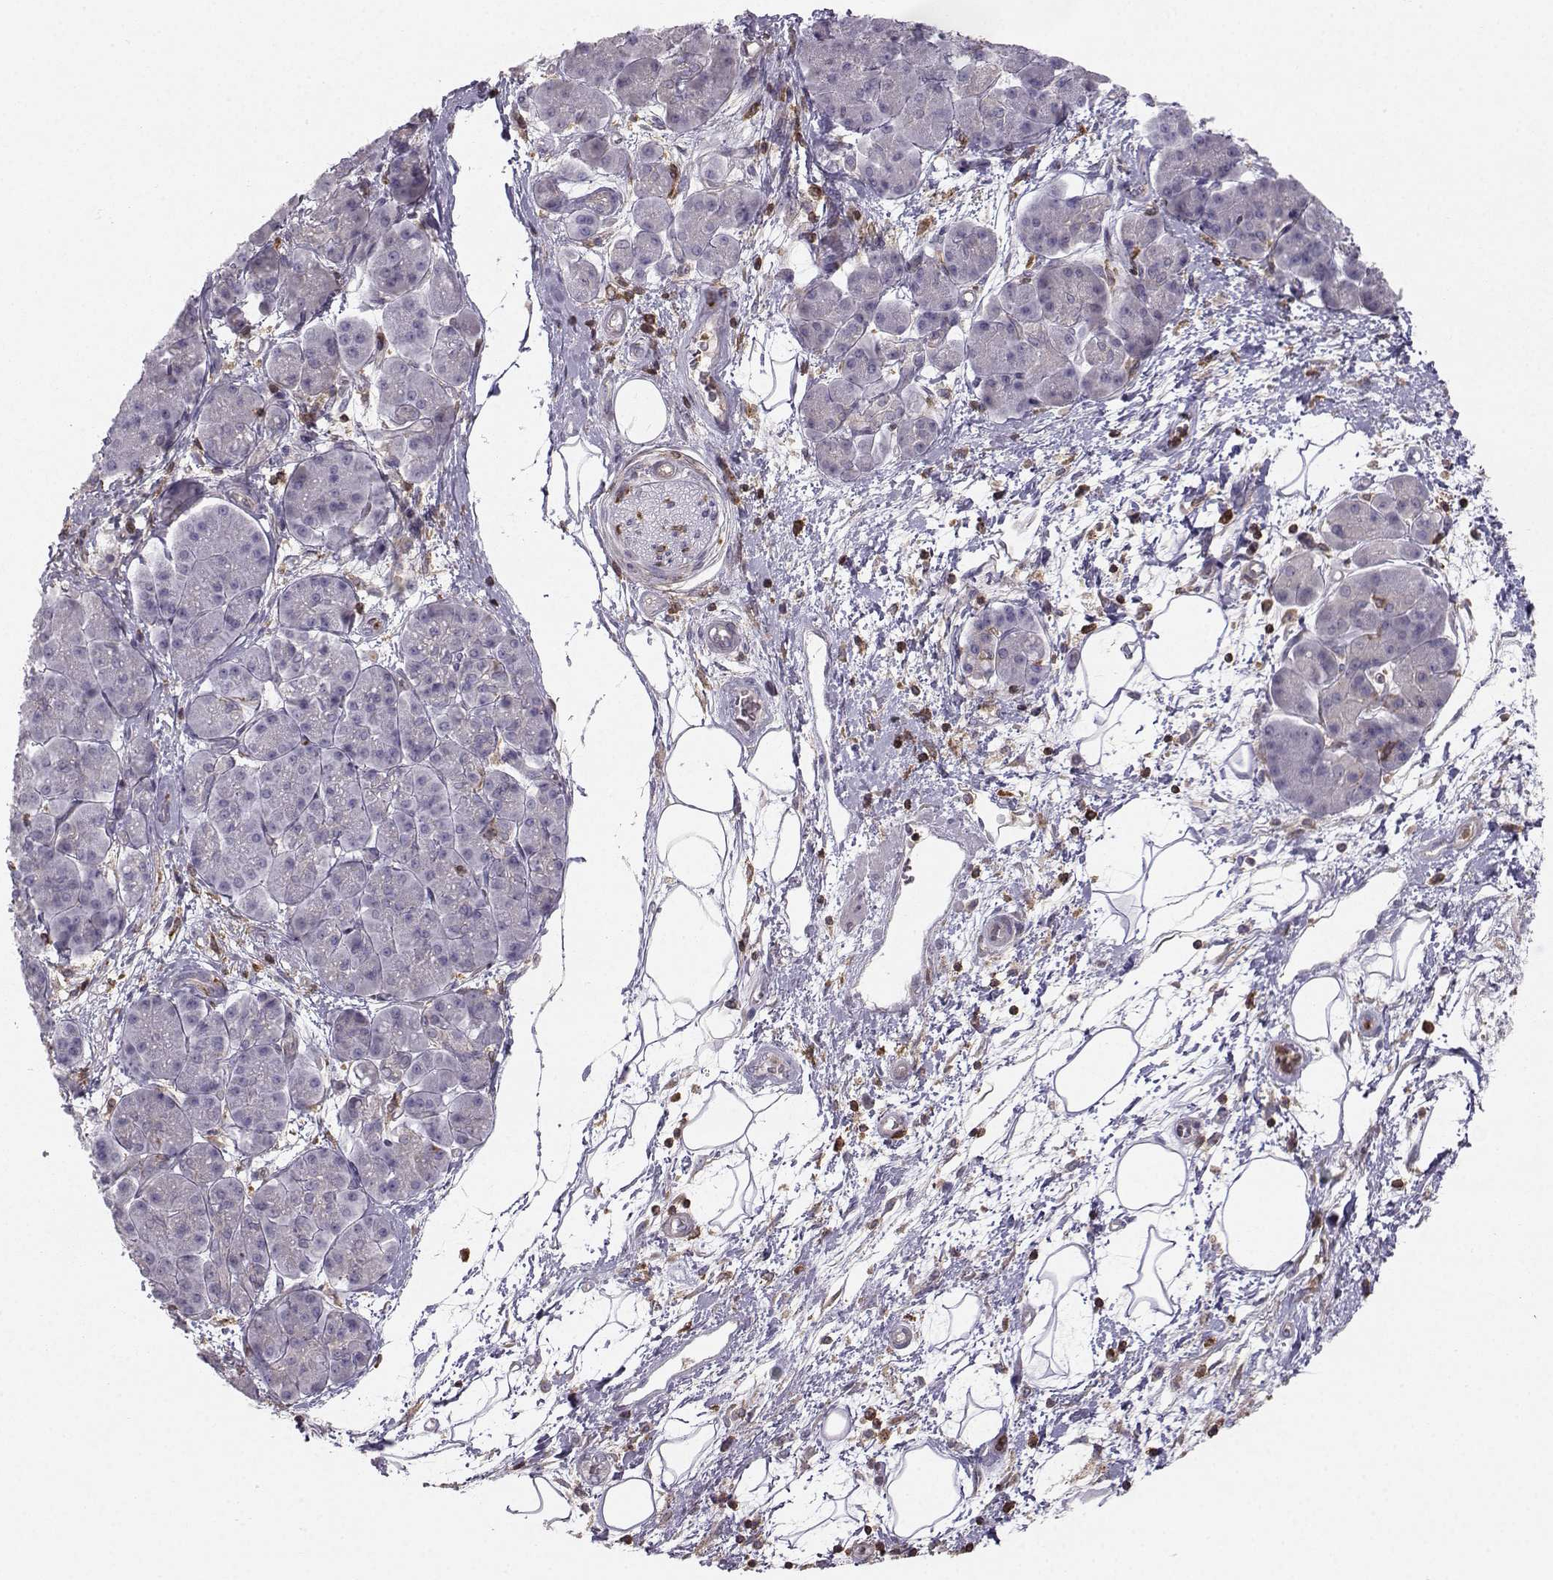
{"staining": {"intensity": "negative", "quantity": "none", "location": "none"}, "tissue": "pancreatic cancer", "cell_type": "Tumor cells", "image_type": "cancer", "snomed": [{"axis": "morphology", "description": "Adenocarcinoma, NOS"}, {"axis": "topography", "description": "Pancreas"}], "caption": "A histopathology image of human pancreatic adenocarcinoma is negative for staining in tumor cells.", "gene": "ZBTB32", "patient": {"sex": "female", "age": 73}}